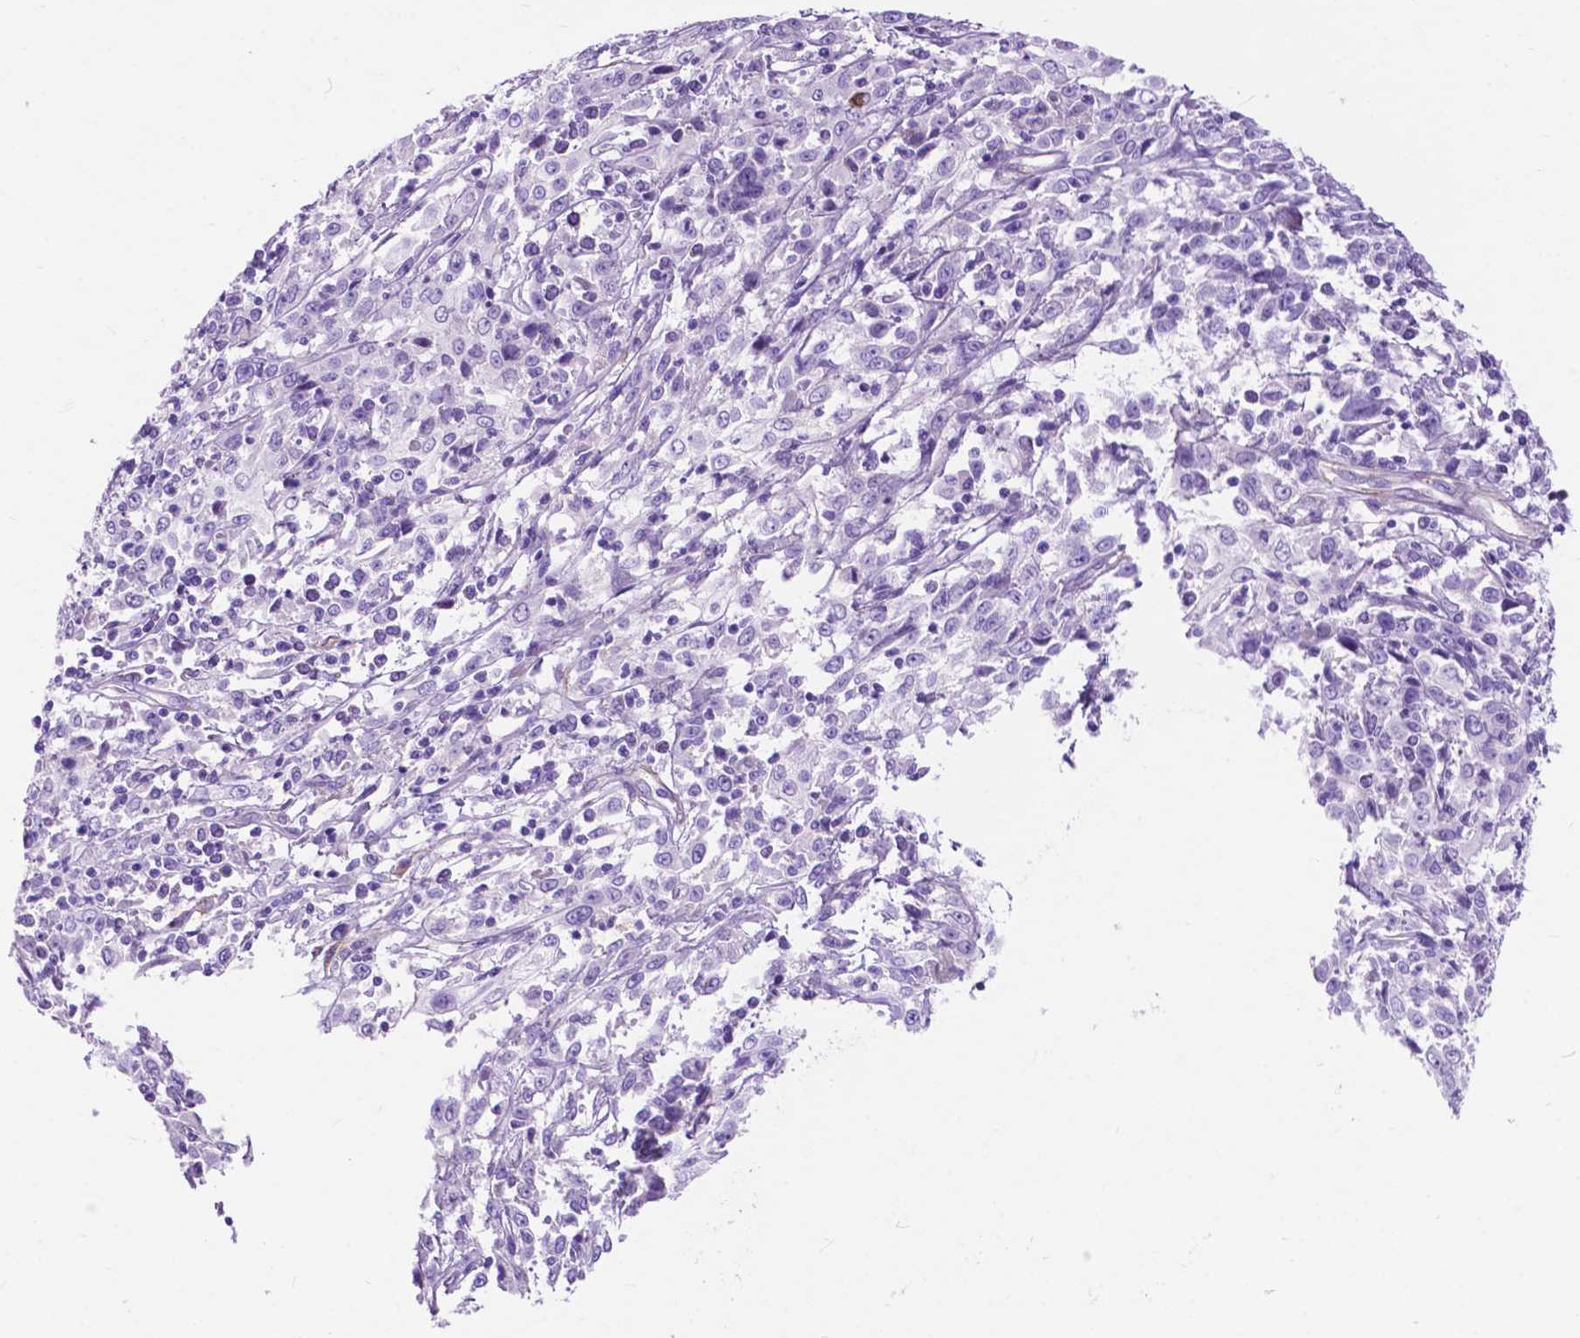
{"staining": {"intensity": "negative", "quantity": "none", "location": "none"}, "tissue": "cervical cancer", "cell_type": "Tumor cells", "image_type": "cancer", "snomed": [{"axis": "morphology", "description": "Adenocarcinoma, NOS"}, {"axis": "topography", "description": "Cervix"}], "caption": "Cervical adenocarcinoma stained for a protein using IHC shows no staining tumor cells.", "gene": "PCDHA12", "patient": {"sex": "female", "age": 40}}